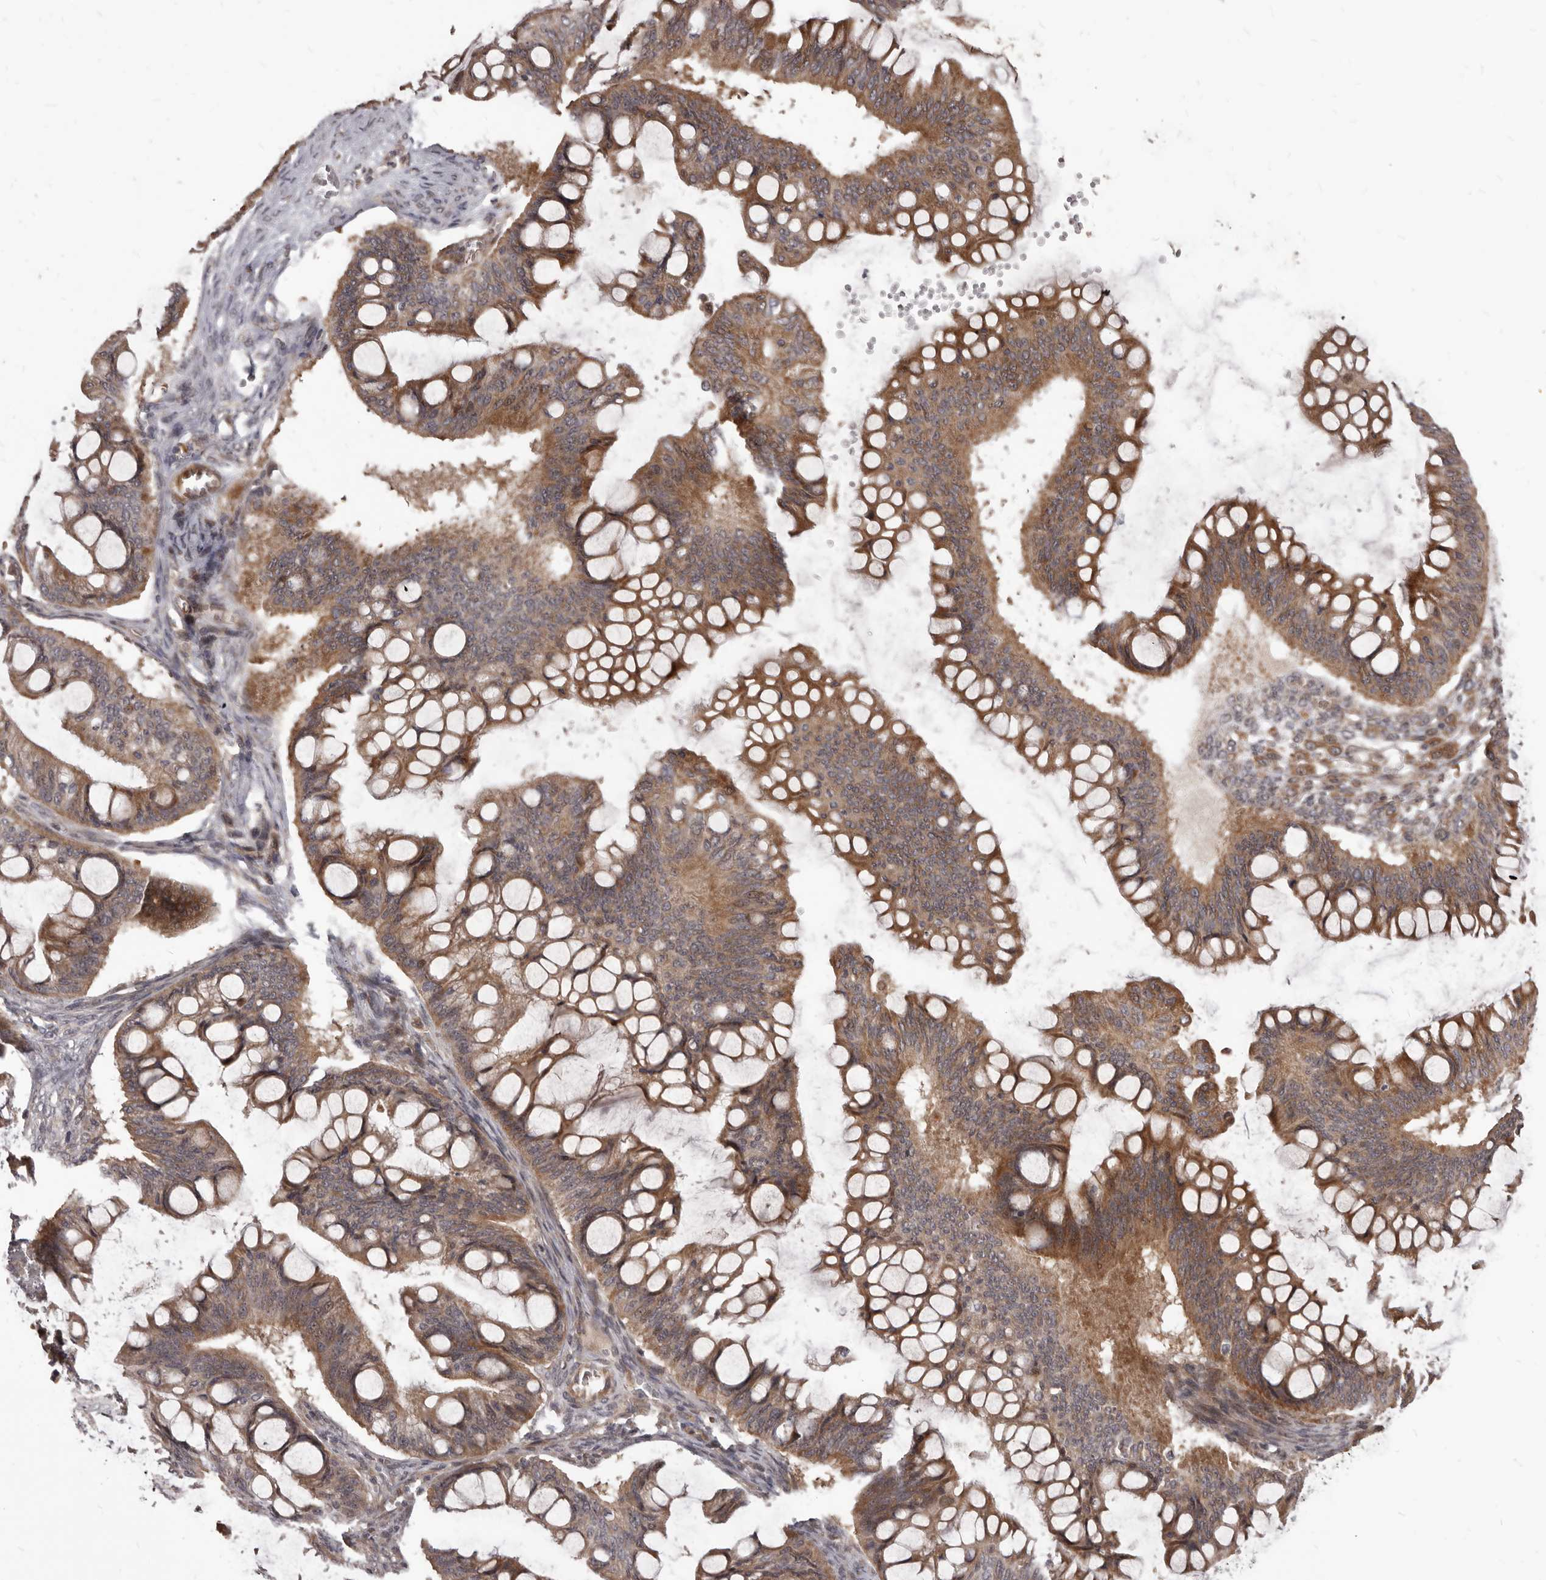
{"staining": {"intensity": "moderate", "quantity": ">75%", "location": "cytoplasmic/membranous"}, "tissue": "ovarian cancer", "cell_type": "Tumor cells", "image_type": "cancer", "snomed": [{"axis": "morphology", "description": "Cystadenocarcinoma, mucinous, NOS"}, {"axis": "topography", "description": "Ovary"}], "caption": "This image reveals immunohistochemistry staining of human mucinous cystadenocarcinoma (ovarian), with medium moderate cytoplasmic/membranous expression in approximately >75% of tumor cells.", "gene": "GABPB2", "patient": {"sex": "female", "age": 73}}